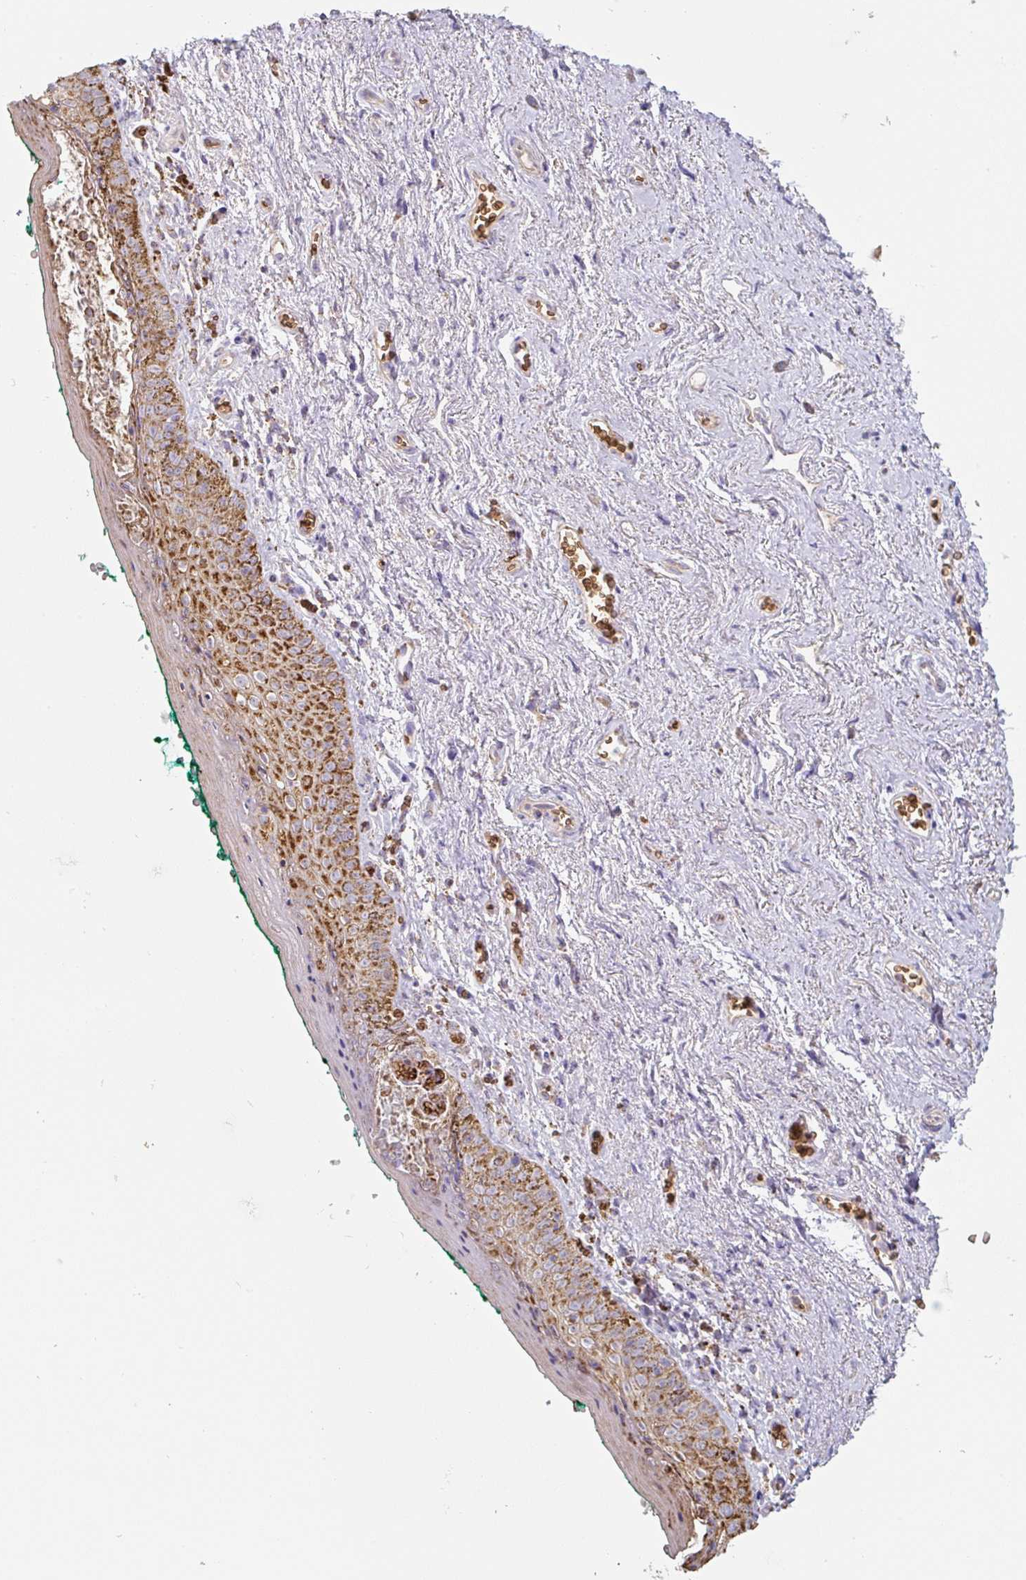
{"staining": {"intensity": "strong", "quantity": ">75%", "location": "cytoplasmic/membranous"}, "tissue": "vagina", "cell_type": "Squamous epithelial cells", "image_type": "normal", "snomed": [{"axis": "morphology", "description": "Normal tissue, NOS"}, {"axis": "topography", "description": "Vulva"}, {"axis": "topography", "description": "Vagina"}, {"axis": "topography", "description": "Peripheral nerve tissue"}], "caption": "A high amount of strong cytoplasmic/membranous staining is seen in about >75% of squamous epithelial cells in benign vagina.", "gene": "MT", "patient": {"sex": "female", "age": 66}}